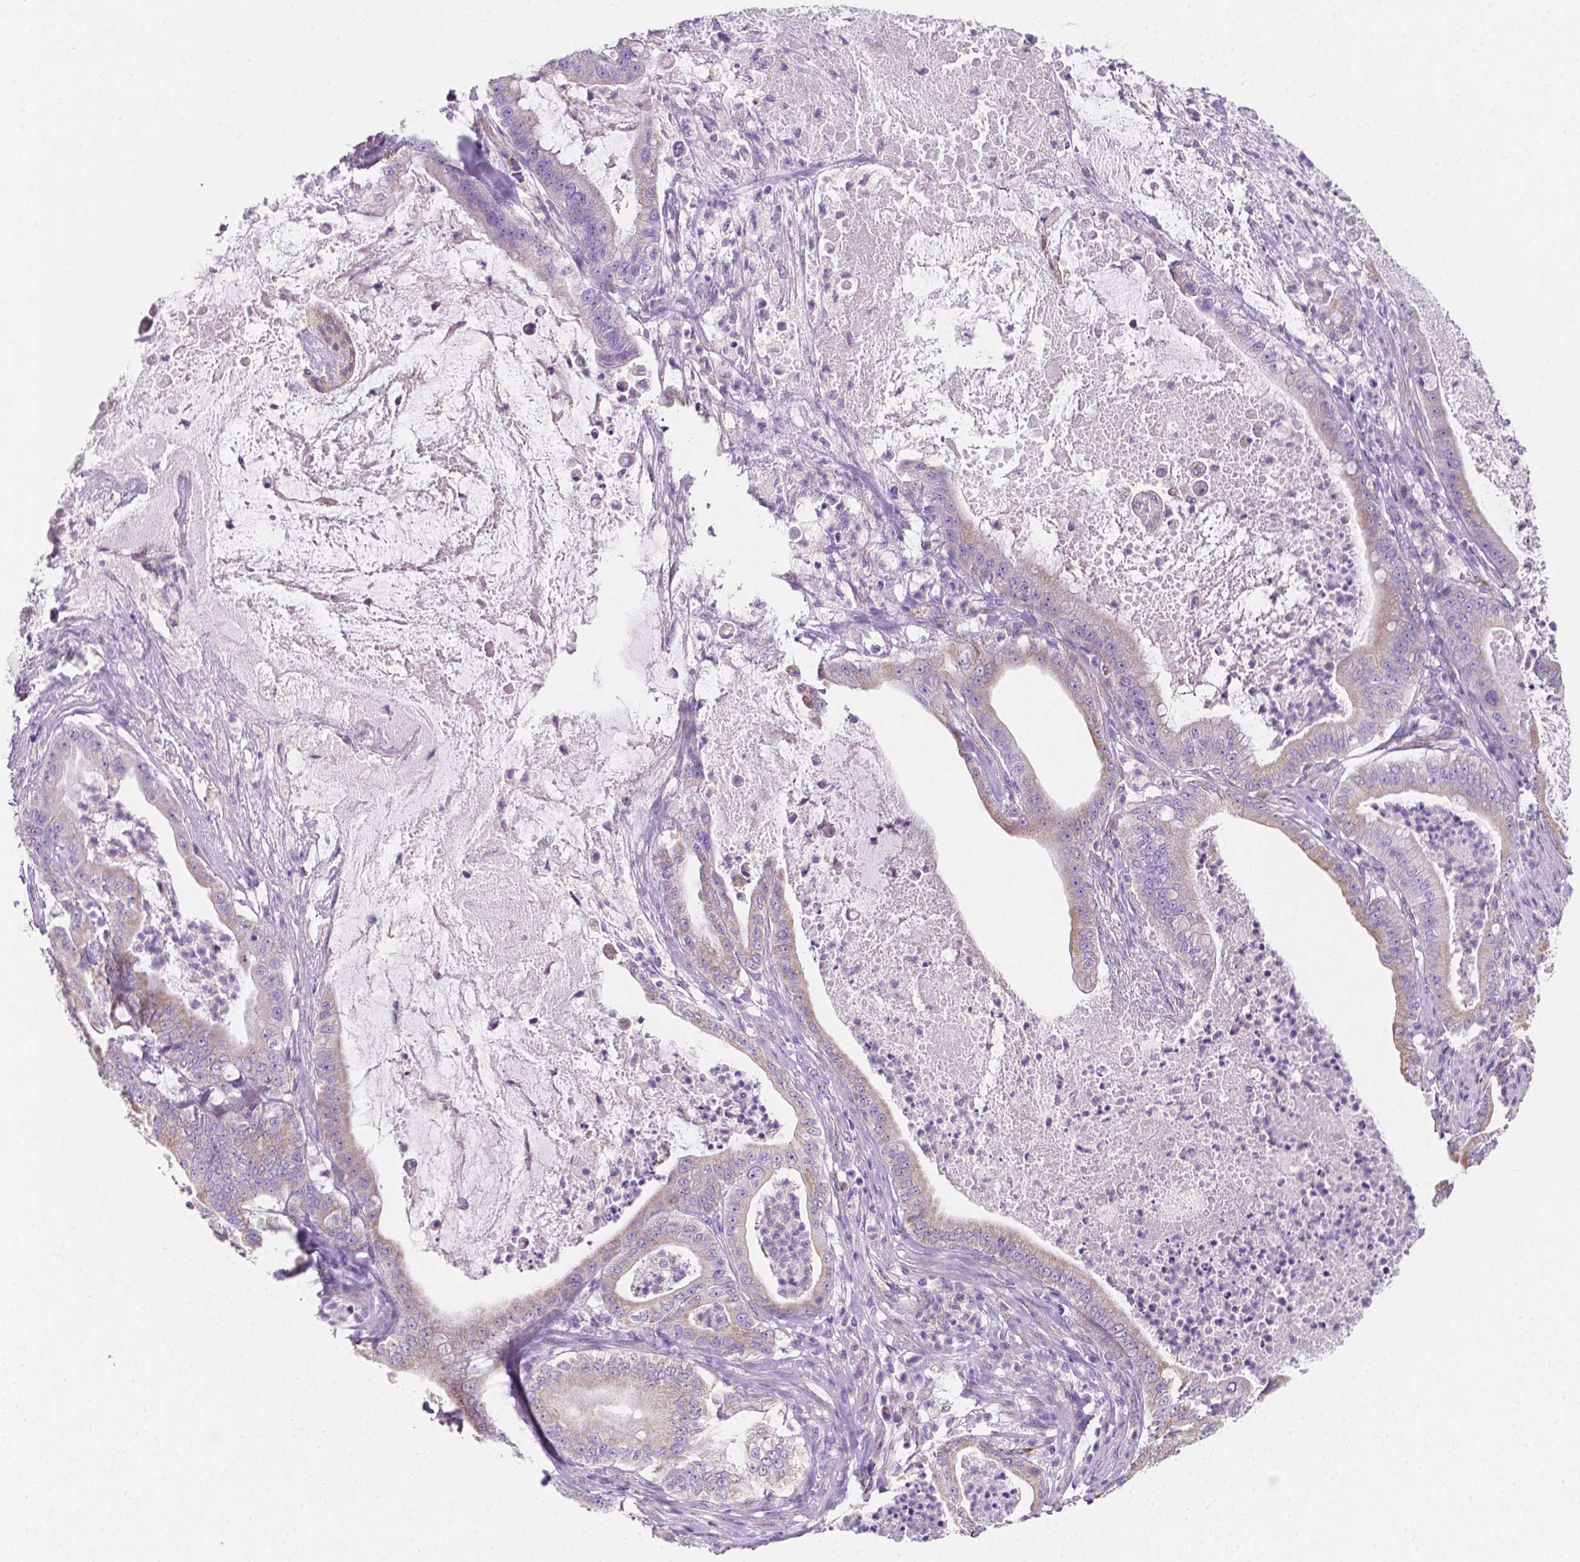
{"staining": {"intensity": "weak", "quantity": "<25%", "location": "cytoplasmic/membranous"}, "tissue": "pancreatic cancer", "cell_type": "Tumor cells", "image_type": "cancer", "snomed": [{"axis": "morphology", "description": "Adenocarcinoma, NOS"}, {"axis": "topography", "description": "Pancreas"}], "caption": "High magnification brightfield microscopy of pancreatic cancer stained with DAB (3,3'-diaminobenzidine) (brown) and counterstained with hematoxylin (blue): tumor cells show no significant staining.", "gene": "SGTB", "patient": {"sex": "male", "age": 71}}